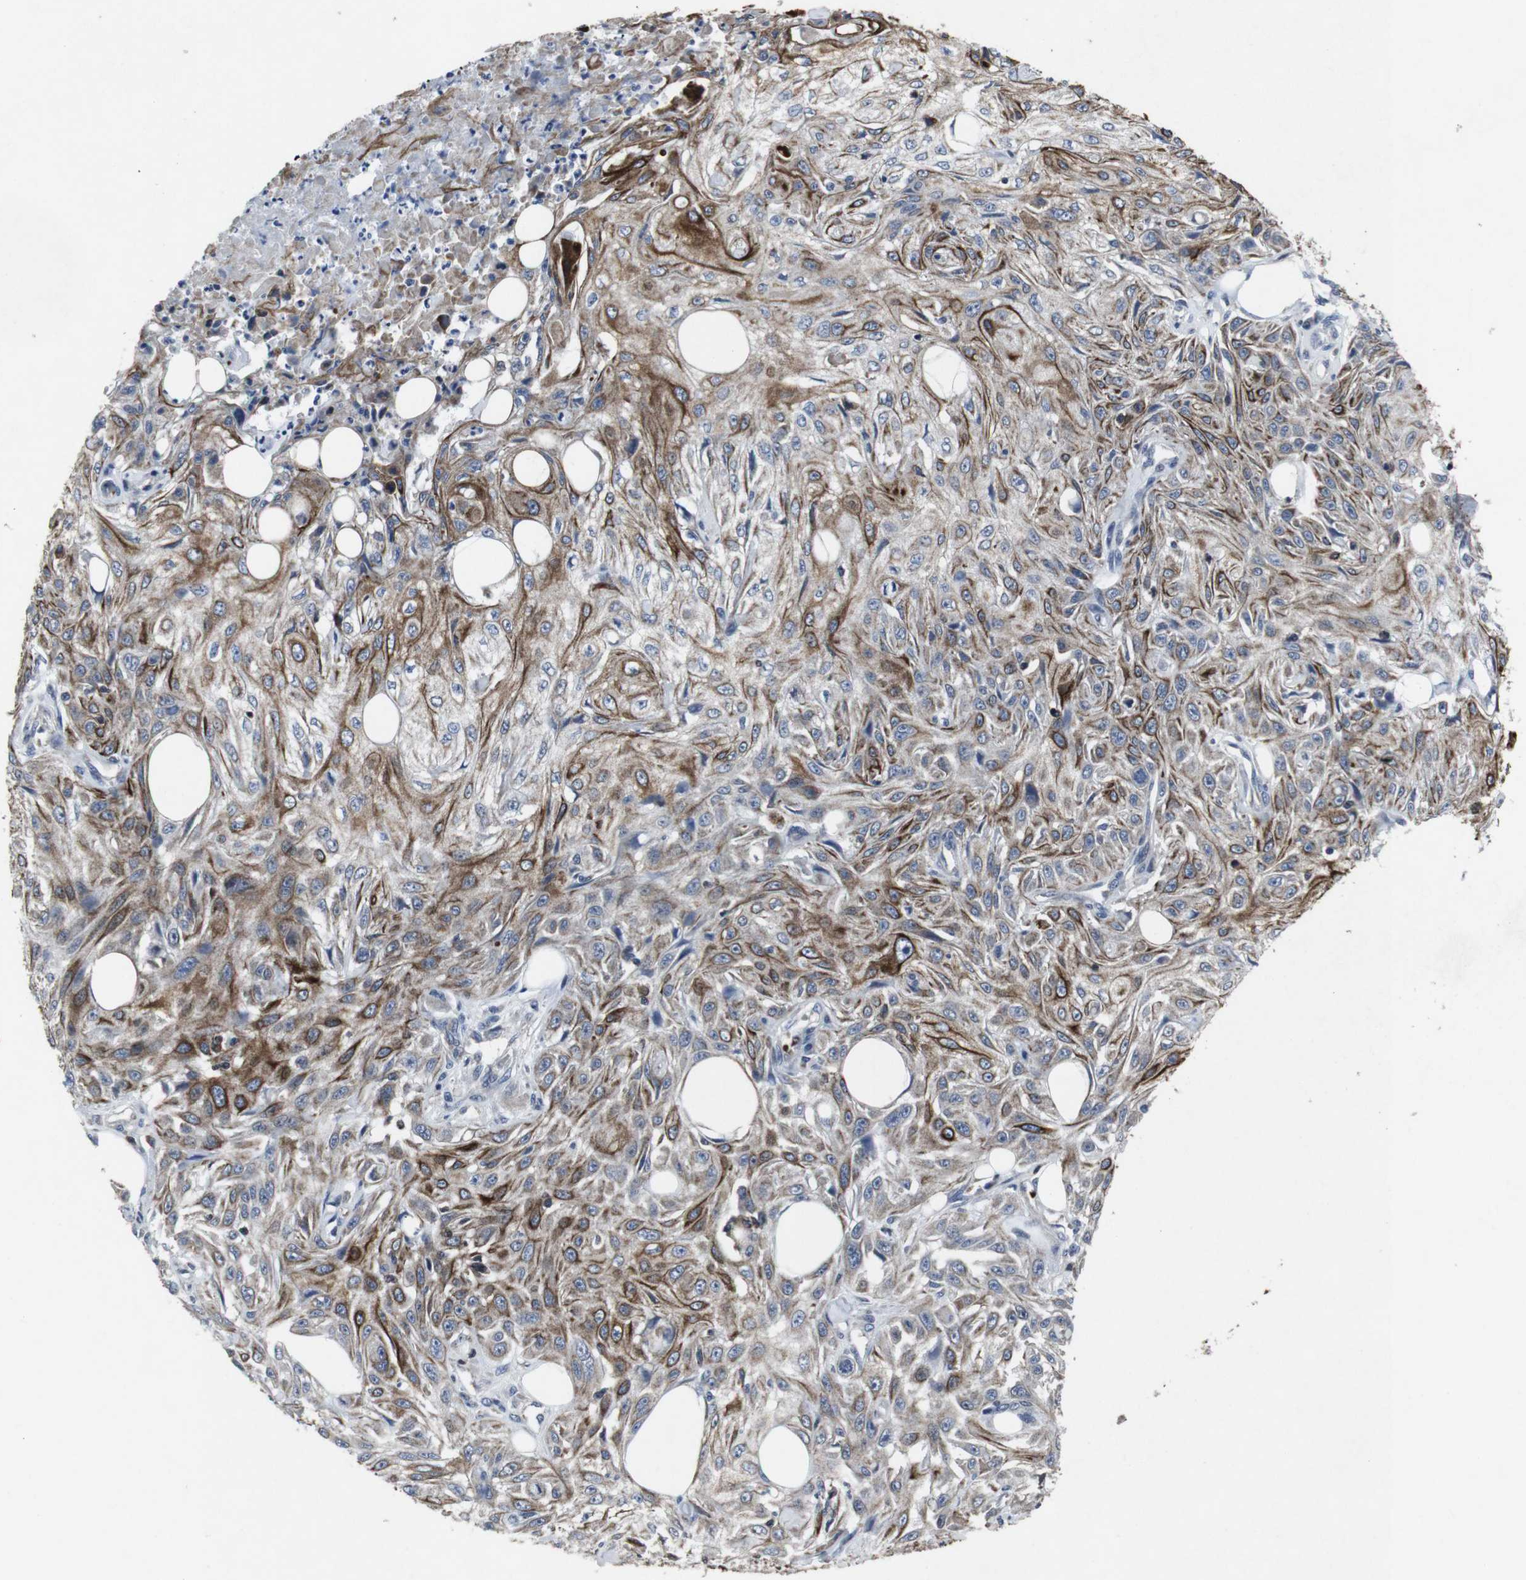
{"staining": {"intensity": "moderate", "quantity": ">75%", "location": "cytoplasmic/membranous"}, "tissue": "skin cancer", "cell_type": "Tumor cells", "image_type": "cancer", "snomed": [{"axis": "morphology", "description": "Squamous cell carcinoma, NOS"}, {"axis": "topography", "description": "Skin"}], "caption": "The photomicrograph exhibits immunohistochemical staining of squamous cell carcinoma (skin). There is moderate cytoplasmic/membranous positivity is appreciated in approximately >75% of tumor cells.", "gene": "STAT4", "patient": {"sex": "male", "age": 75}}